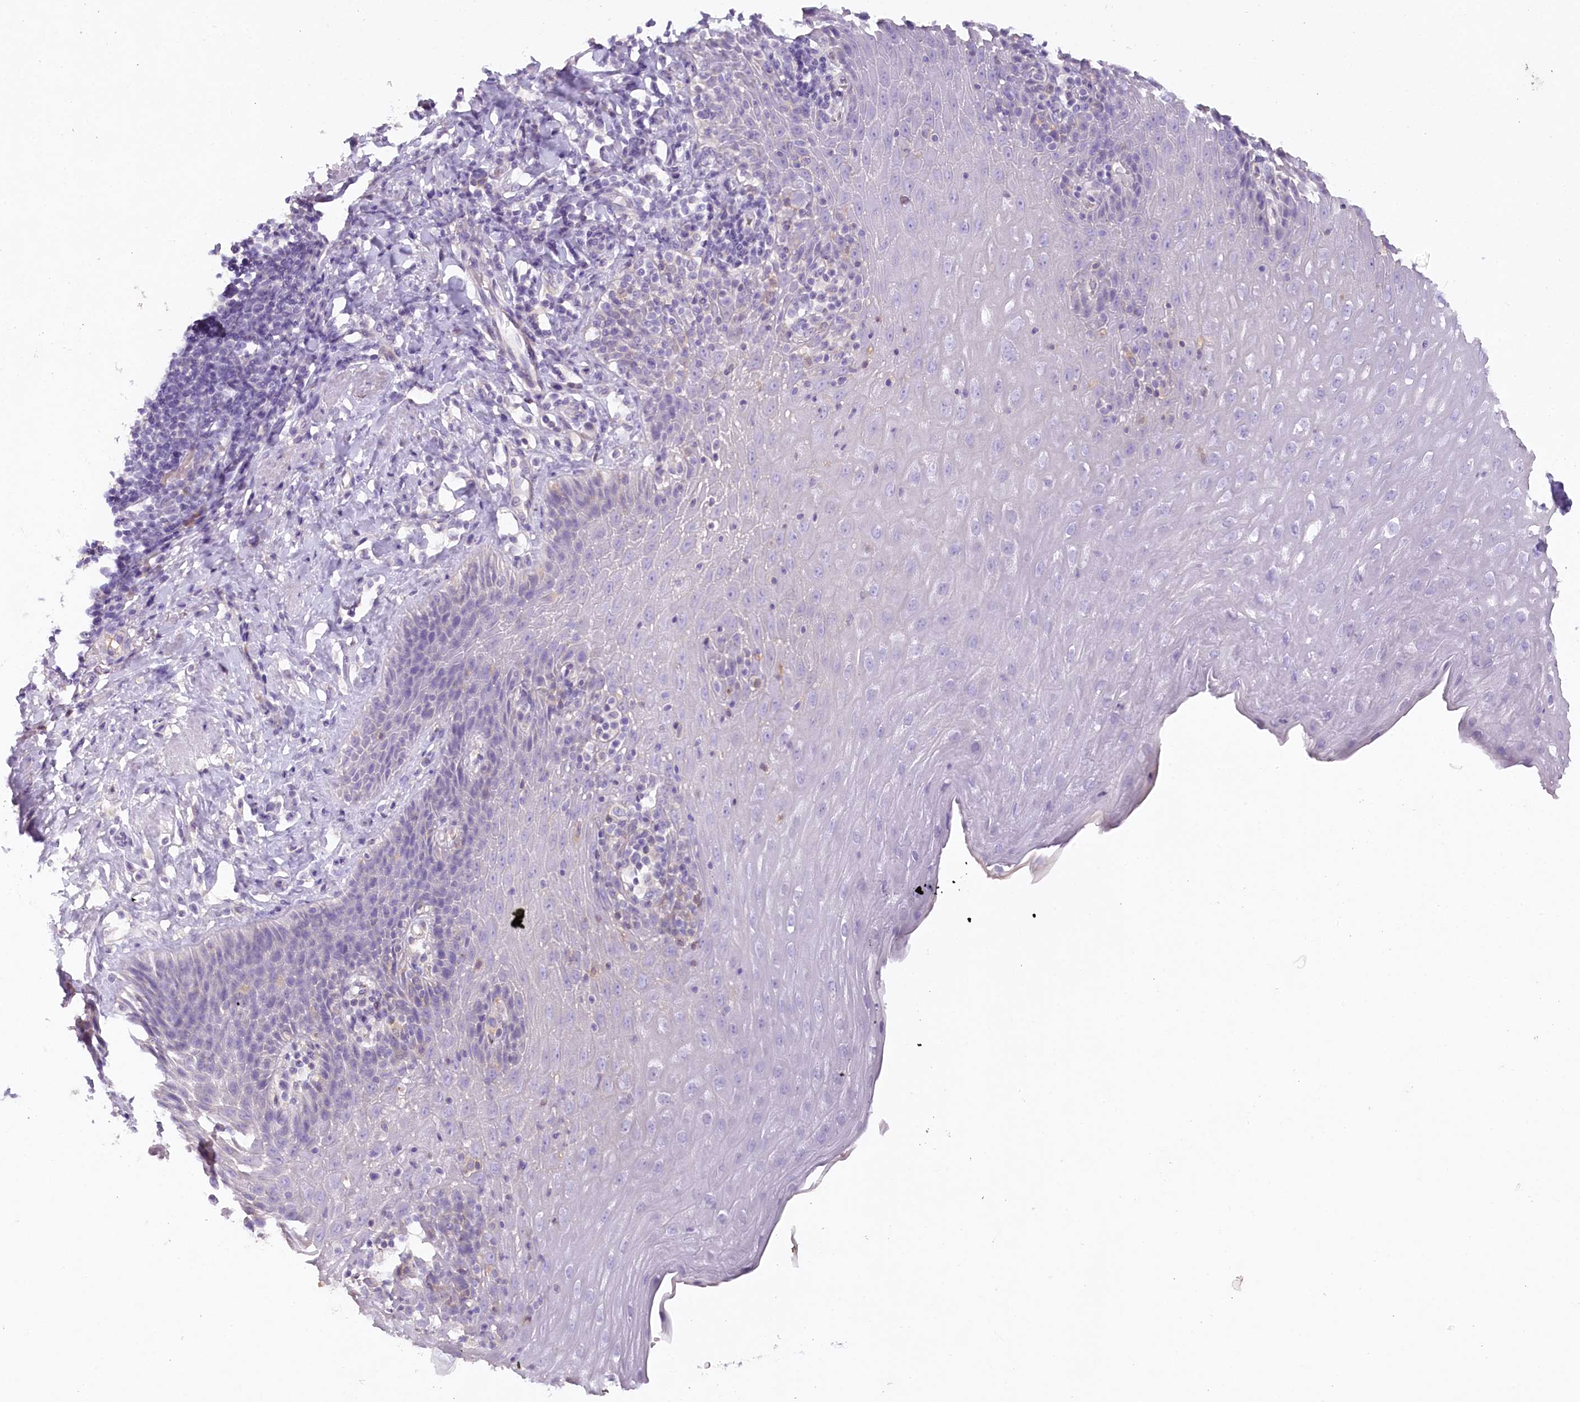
{"staining": {"intensity": "negative", "quantity": "none", "location": "none"}, "tissue": "esophagus", "cell_type": "Squamous epithelial cells", "image_type": "normal", "snomed": [{"axis": "morphology", "description": "Normal tissue, NOS"}, {"axis": "topography", "description": "Esophagus"}], "caption": "The histopathology image demonstrates no staining of squamous epithelial cells in normal esophagus.", "gene": "HPD", "patient": {"sex": "female", "age": 61}}